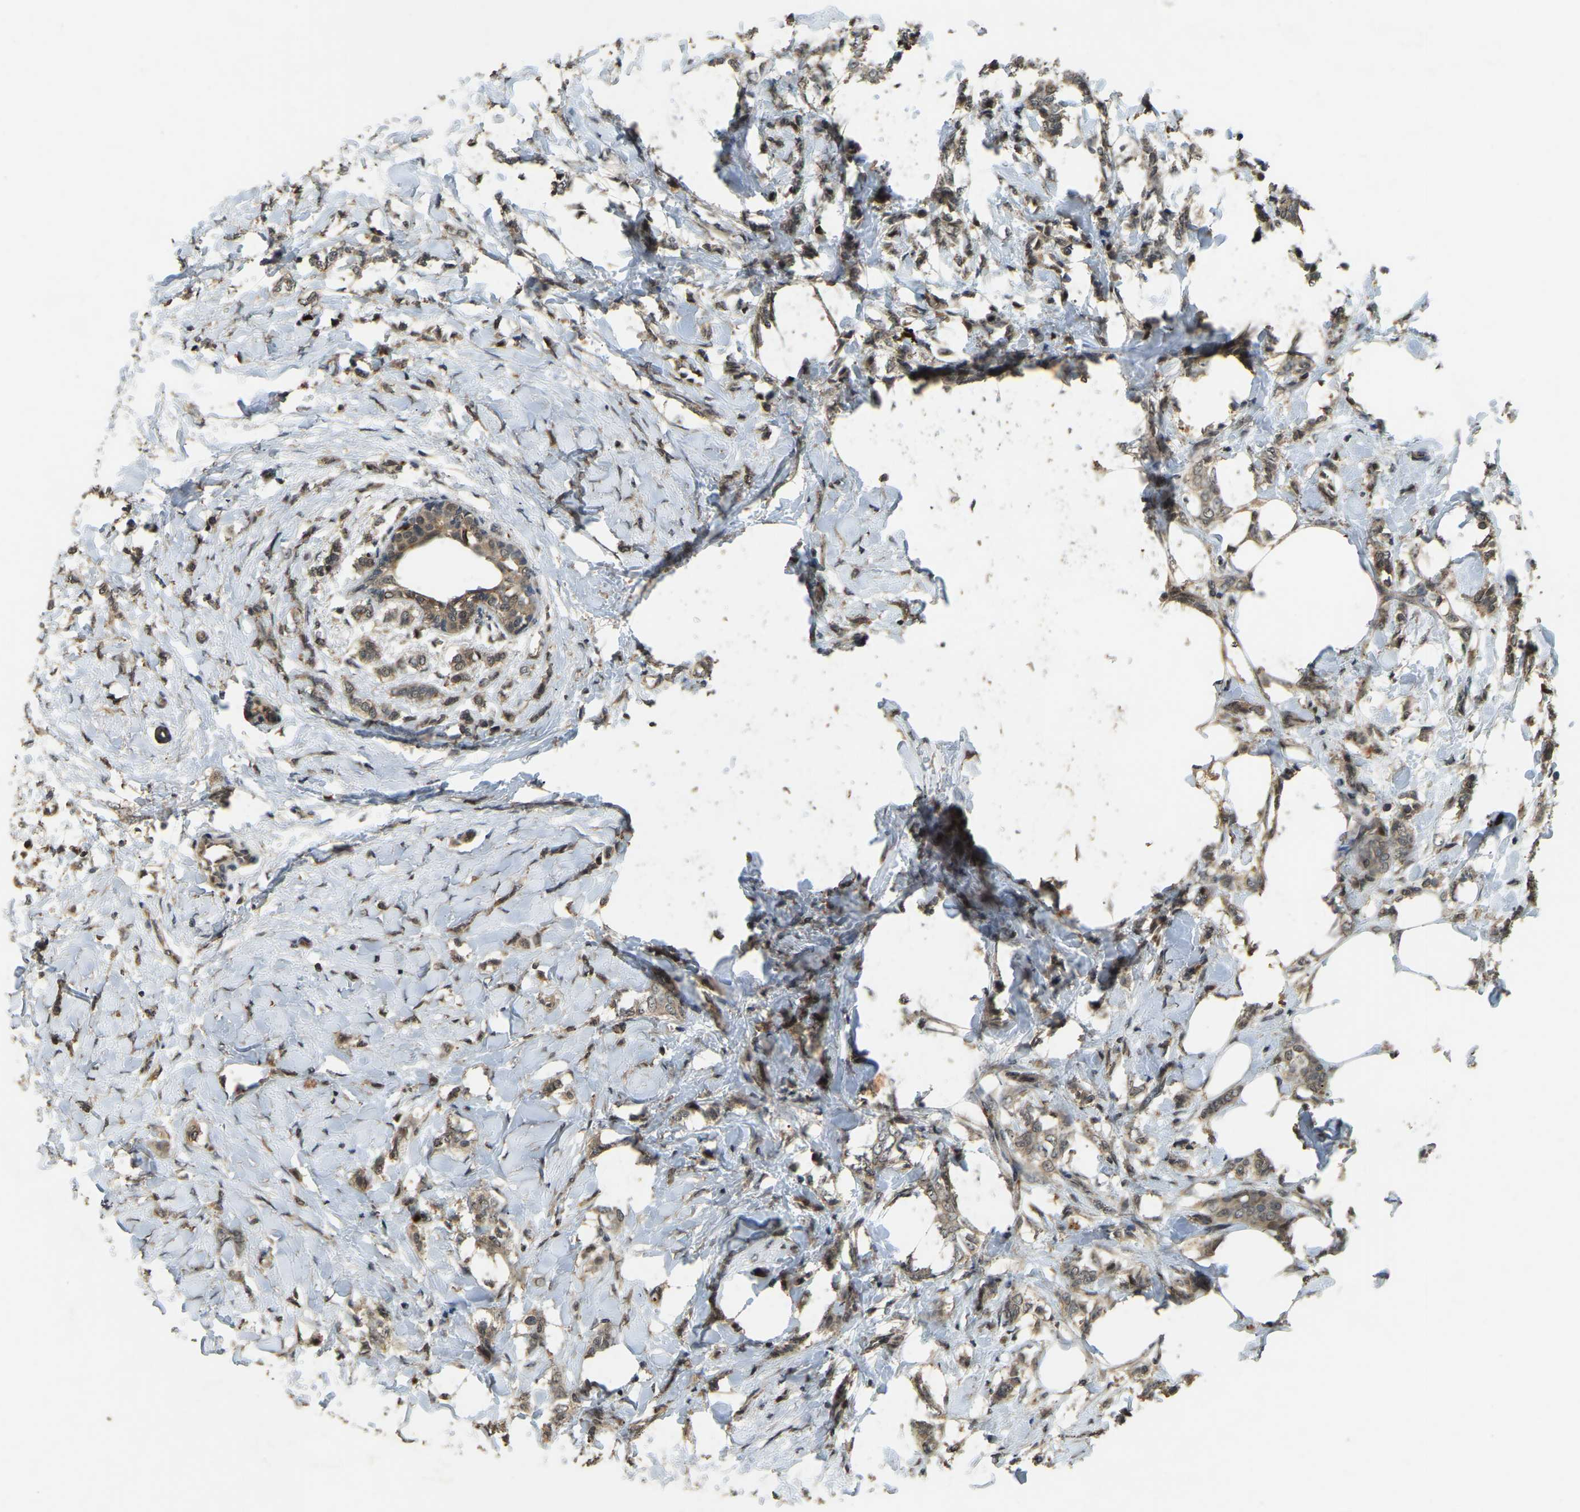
{"staining": {"intensity": "moderate", "quantity": ">75%", "location": "cytoplasmic/membranous"}, "tissue": "breast cancer", "cell_type": "Tumor cells", "image_type": "cancer", "snomed": [{"axis": "morphology", "description": "Lobular carcinoma, in situ"}, {"axis": "morphology", "description": "Lobular carcinoma"}, {"axis": "topography", "description": "Breast"}], "caption": "Immunohistochemistry histopathology image of neoplastic tissue: lobular carcinoma (breast) stained using immunohistochemistry shows medium levels of moderate protein expression localized specifically in the cytoplasmic/membranous of tumor cells, appearing as a cytoplasmic/membranous brown color.", "gene": "RNF141", "patient": {"sex": "female", "age": 41}}